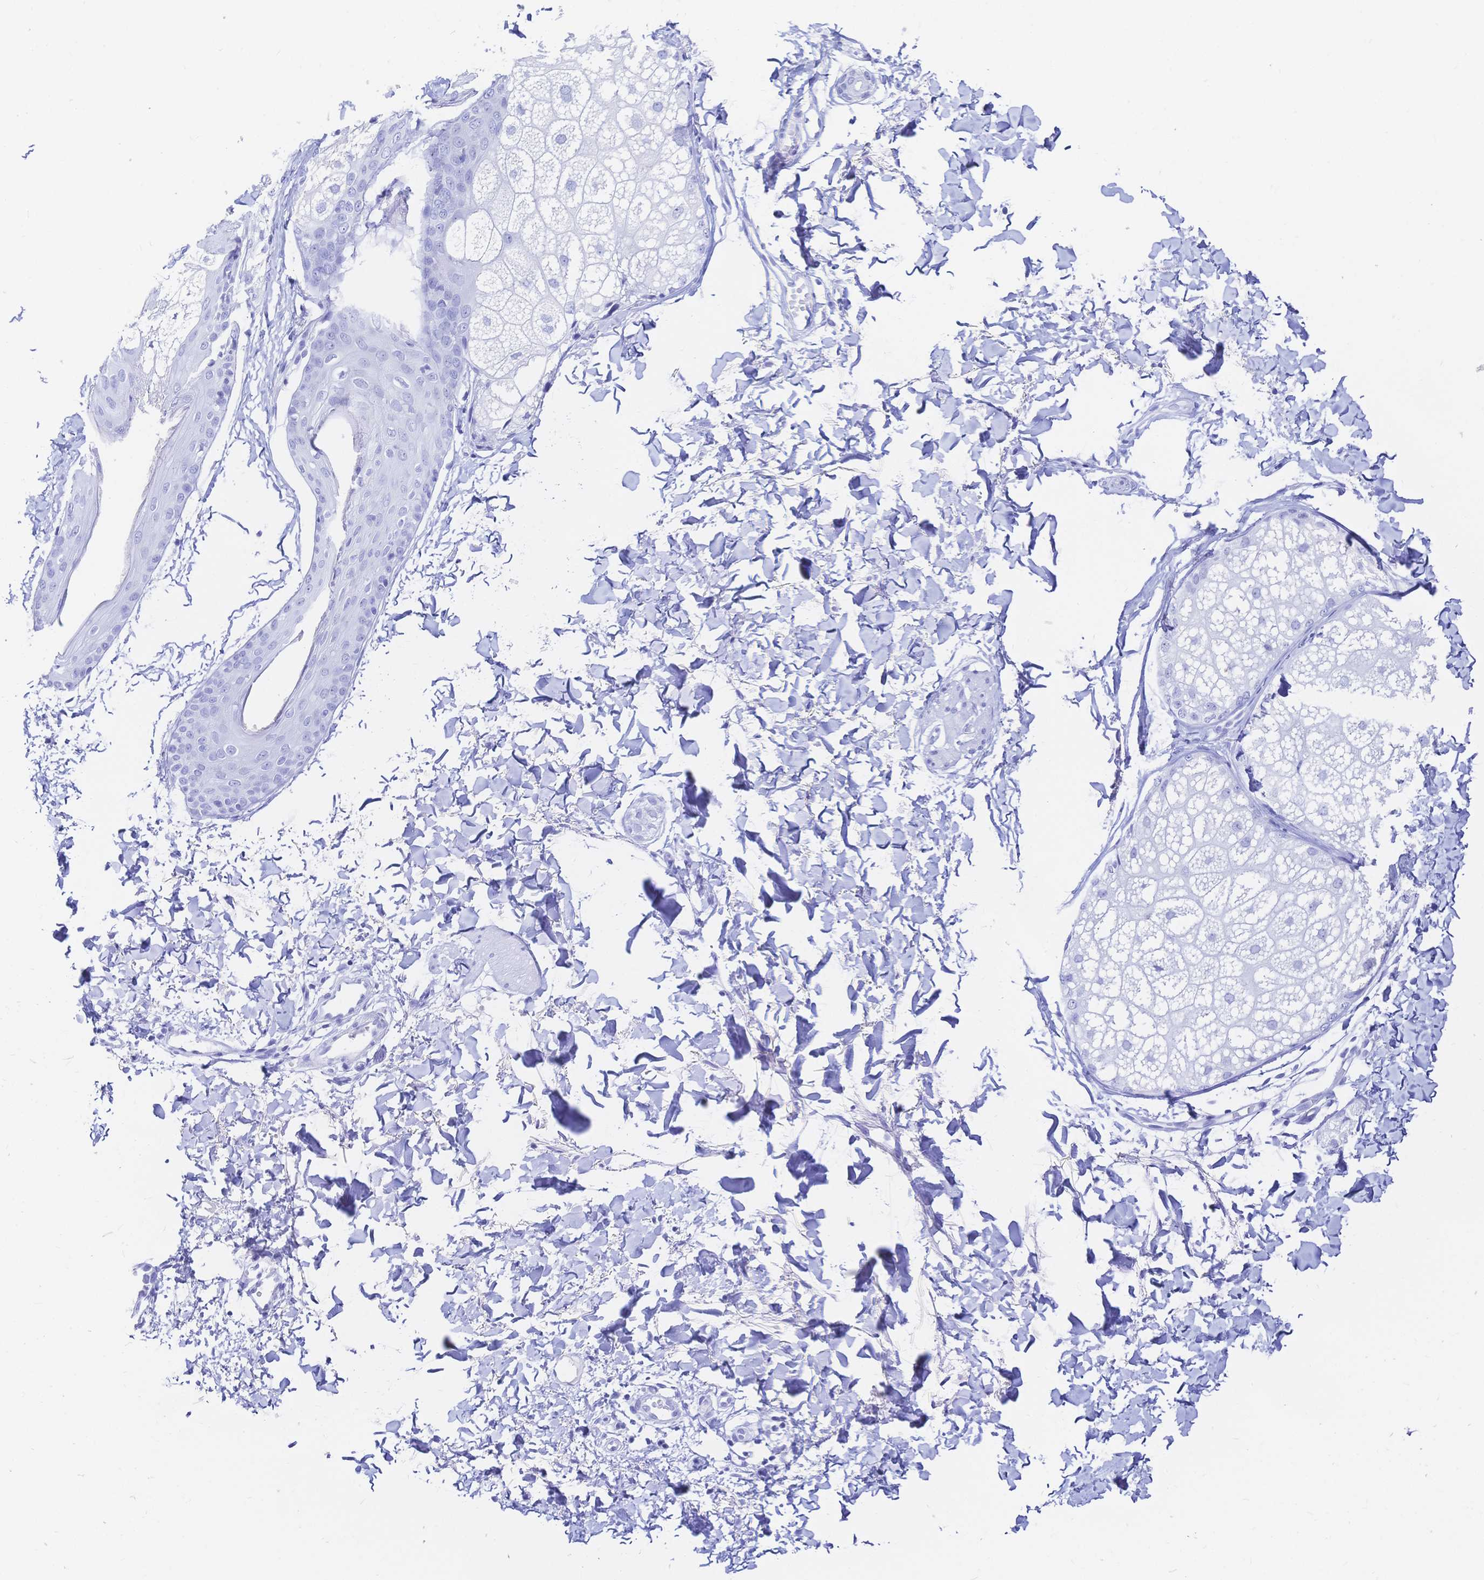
{"staining": {"intensity": "negative", "quantity": "none", "location": "none"}, "tissue": "skin", "cell_type": "Fibroblasts", "image_type": "normal", "snomed": [{"axis": "morphology", "description": "Normal tissue, NOS"}, {"axis": "topography", "description": "Skin"}], "caption": "High power microscopy histopathology image of an immunohistochemistry image of unremarkable skin, revealing no significant staining in fibroblasts.", "gene": "UMOD", "patient": {"sex": "male", "age": 16}}